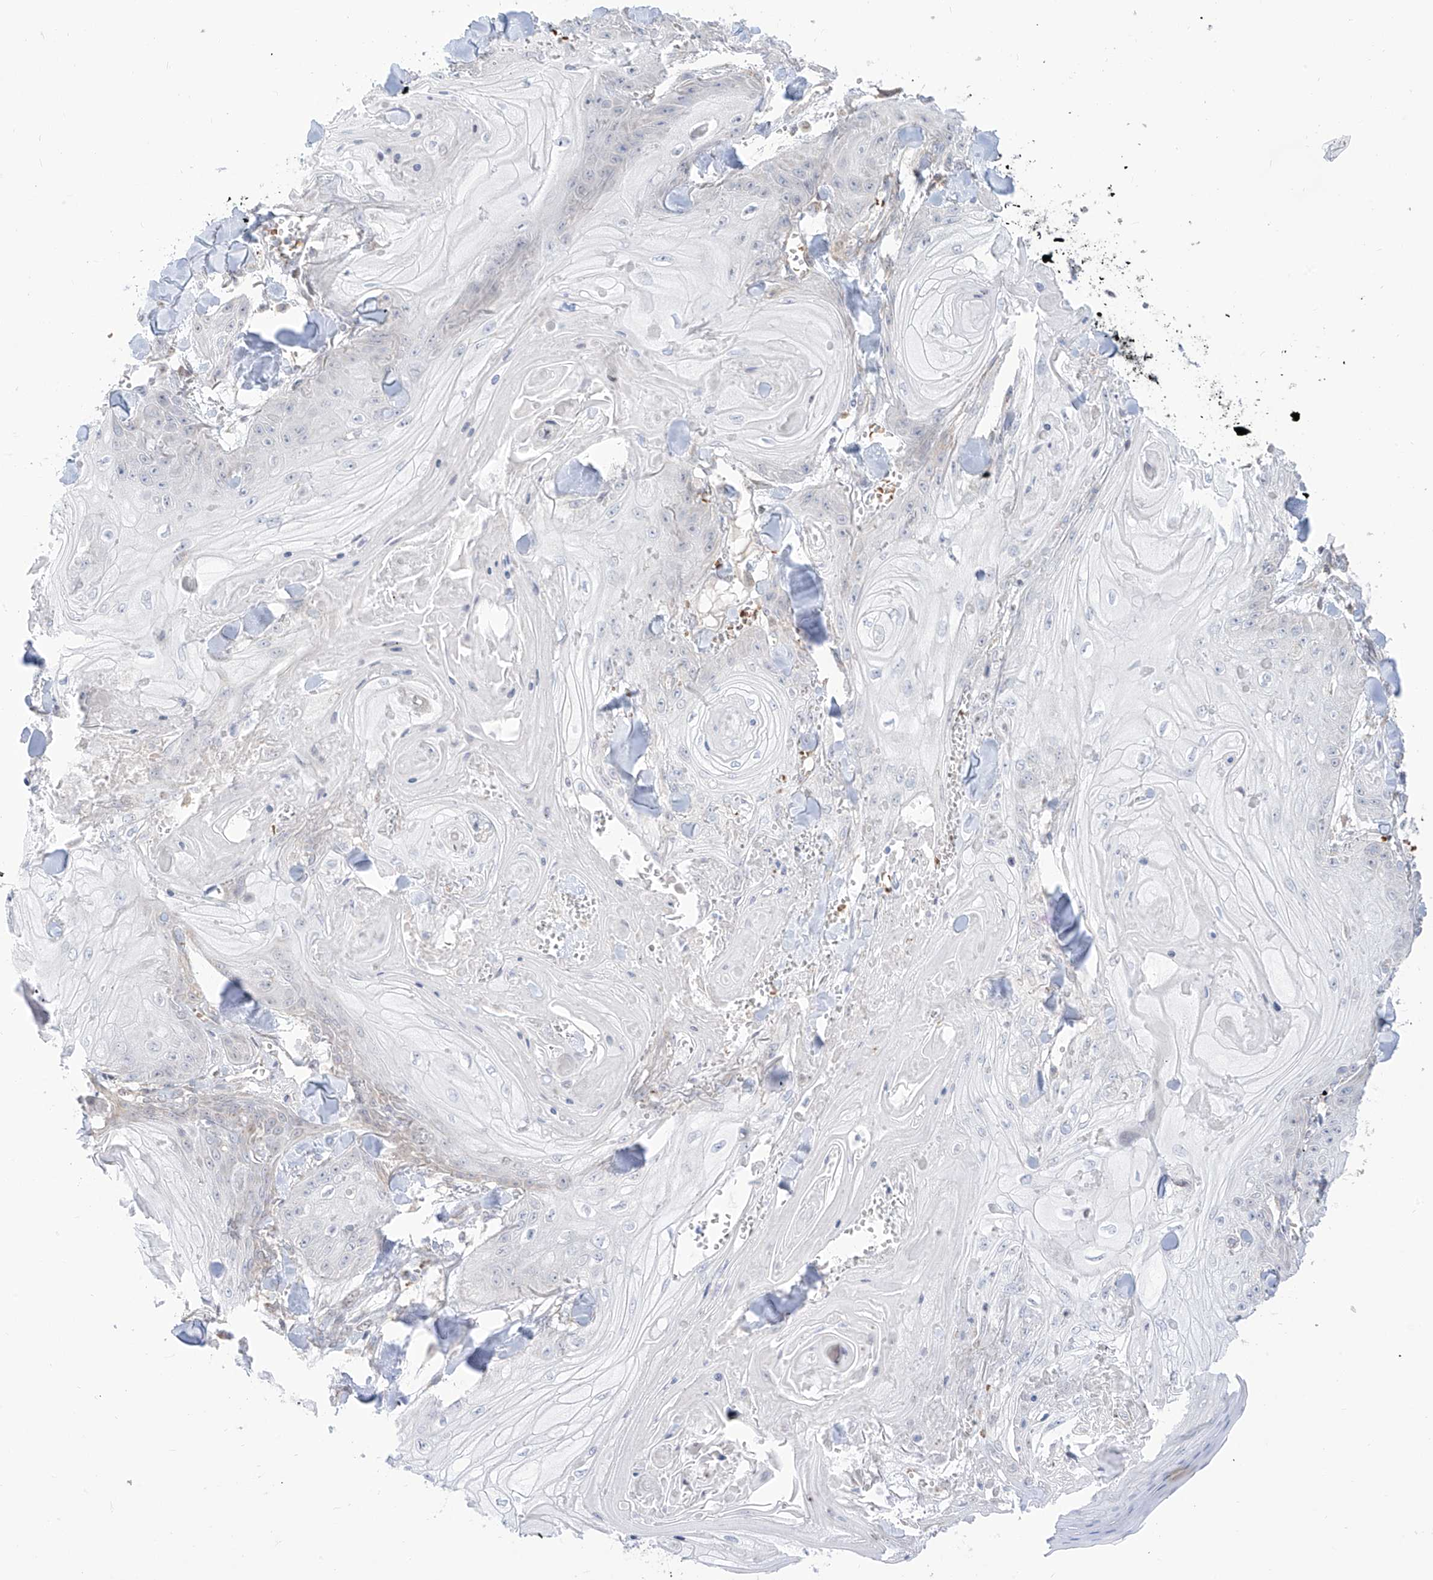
{"staining": {"intensity": "negative", "quantity": "none", "location": "none"}, "tissue": "skin cancer", "cell_type": "Tumor cells", "image_type": "cancer", "snomed": [{"axis": "morphology", "description": "Squamous cell carcinoma, NOS"}, {"axis": "topography", "description": "Skin"}], "caption": "An image of human squamous cell carcinoma (skin) is negative for staining in tumor cells.", "gene": "ARHGEF40", "patient": {"sex": "male", "age": 74}}